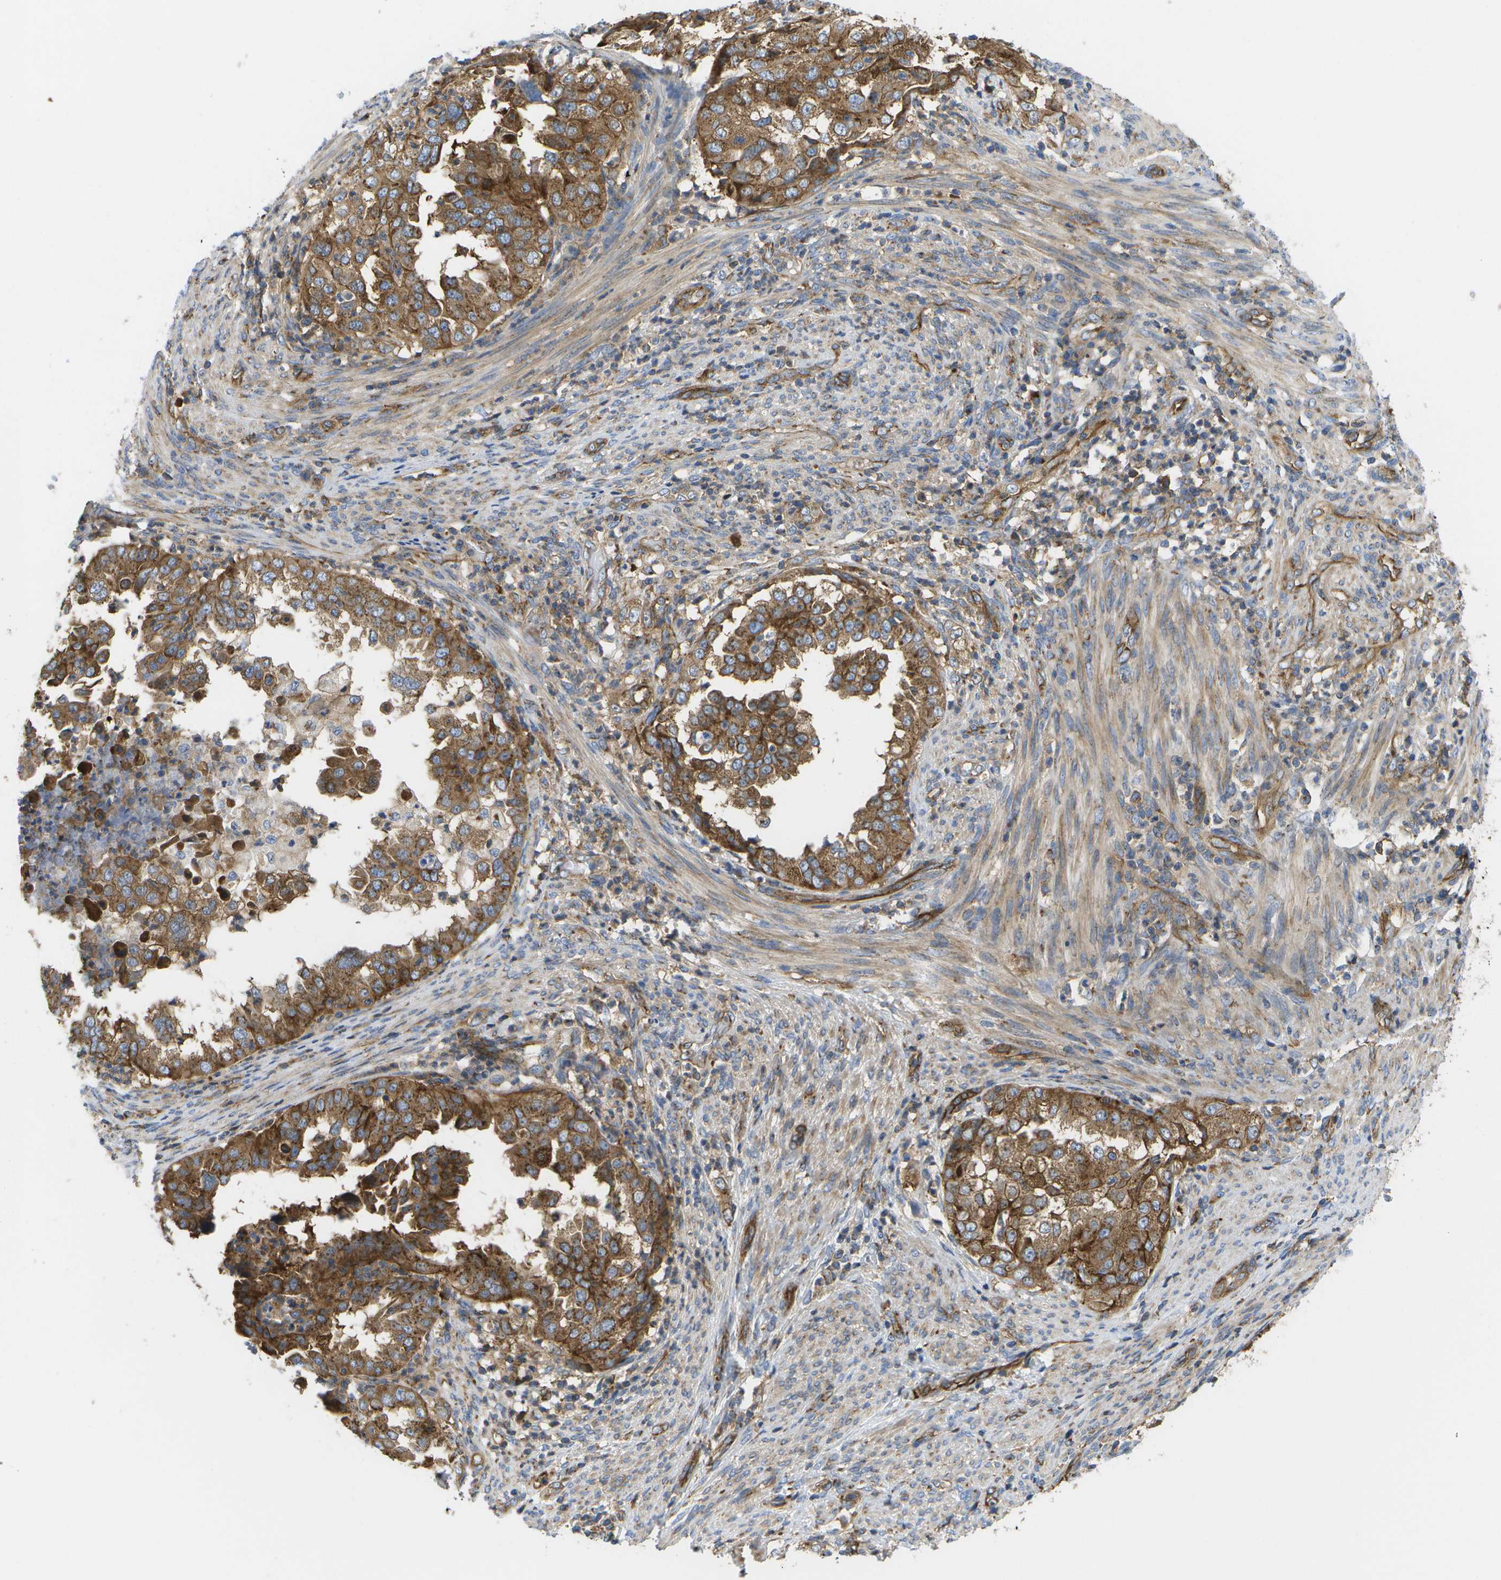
{"staining": {"intensity": "strong", "quantity": ">75%", "location": "cytoplasmic/membranous"}, "tissue": "endometrial cancer", "cell_type": "Tumor cells", "image_type": "cancer", "snomed": [{"axis": "morphology", "description": "Adenocarcinoma, NOS"}, {"axis": "topography", "description": "Endometrium"}], "caption": "Immunohistochemical staining of human endometrial cancer exhibits high levels of strong cytoplasmic/membranous positivity in about >75% of tumor cells.", "gene": "BST2", "patient": {"sex": "female", "age": 85}}